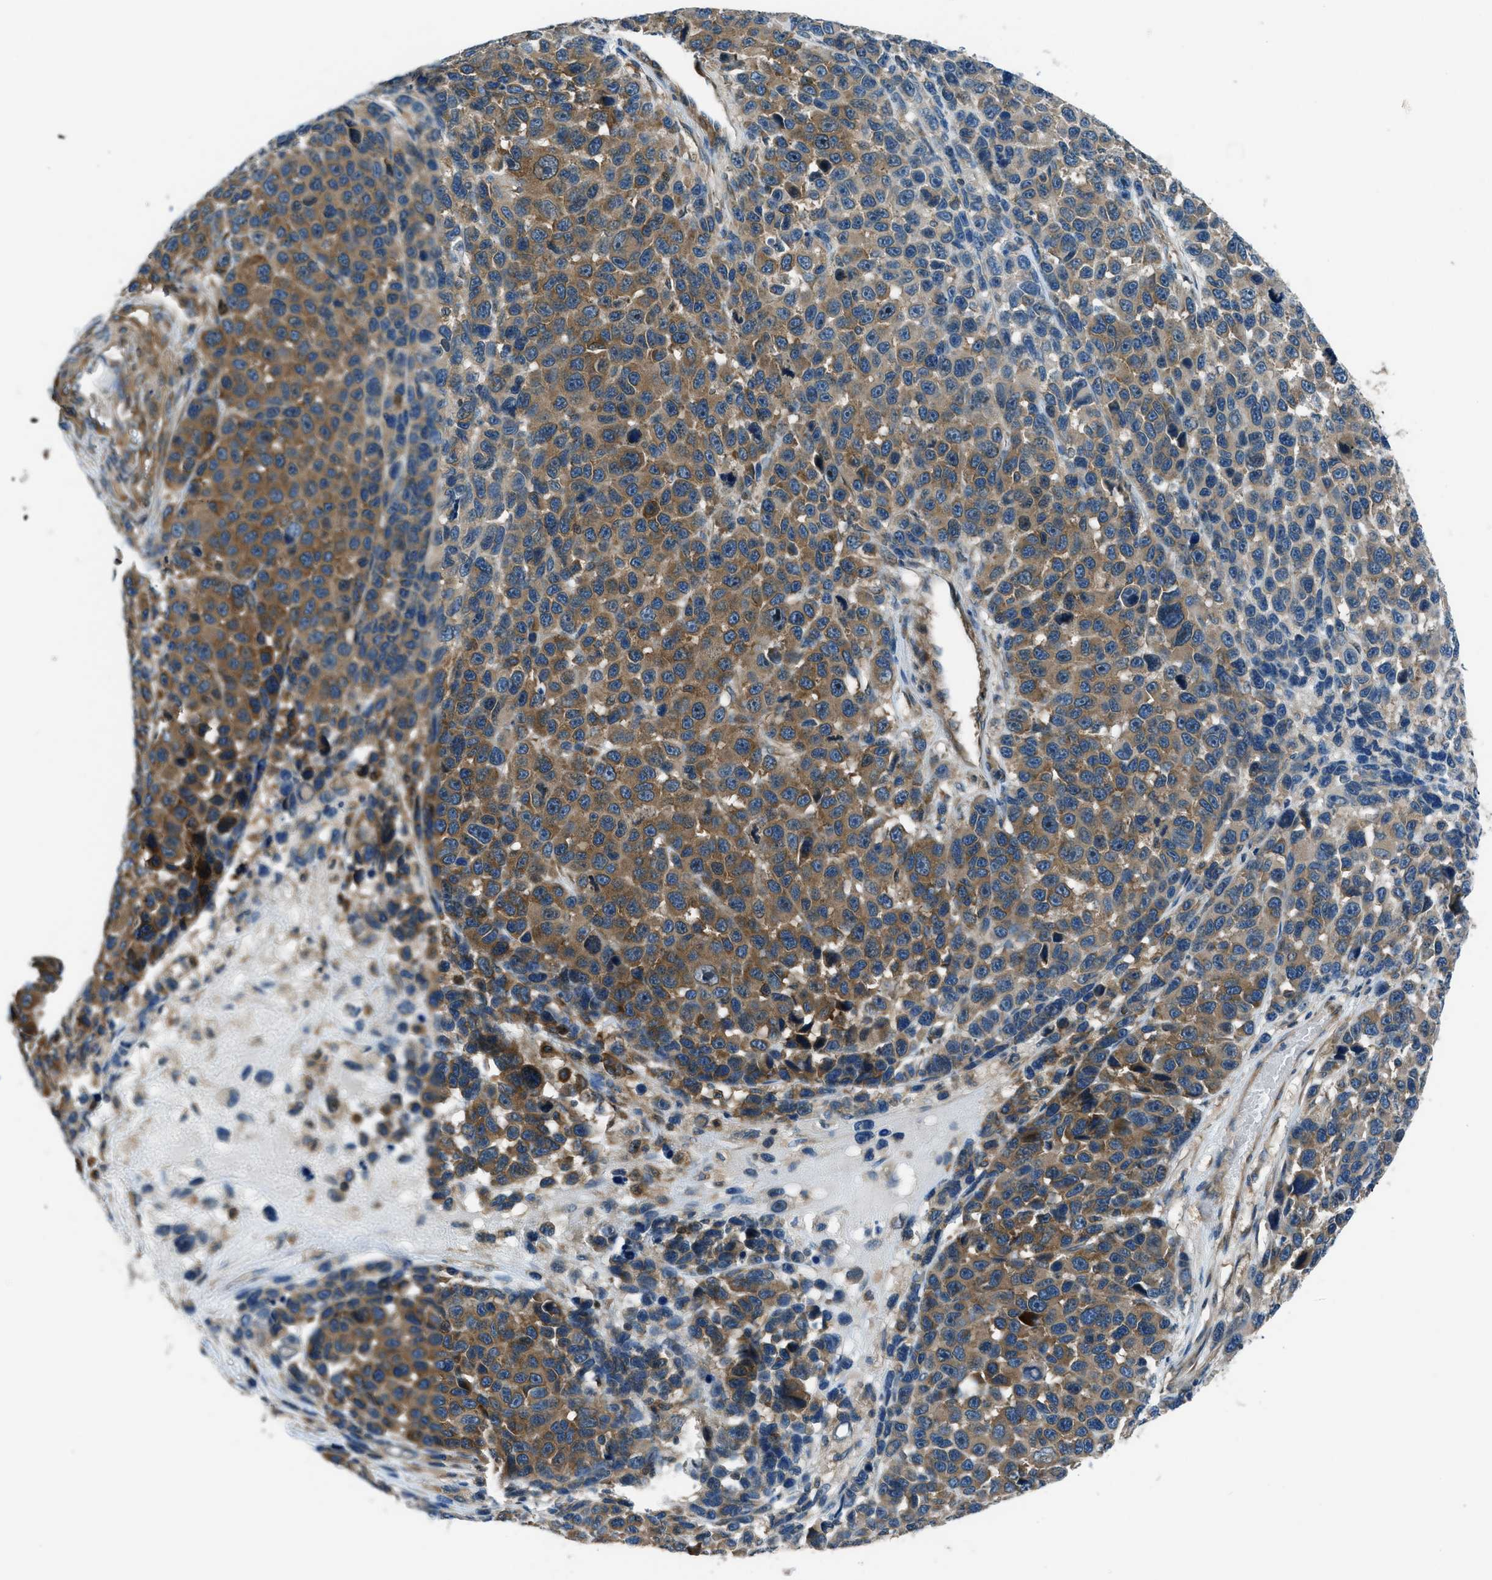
{"staining": {"intensity": "moderate", "quantity": "25%-75%", "location": "cytoplasmic/membranous"}, "tissue": "melanoma", "cell_type": "Tumor cells", "image_type": "cancer", "snomed": [{"axis": "morphology", "description": "Malignant melanoma, NOS"}, {"axis": "topography", "description": "Skin"}], "caption": "This is a micrograph of immunohistochemistry (IHC) staining of malignant melanoma, which shows moderate expression in the cytoplasmic/membranous of tumor cells.", "gene": "ARFGAP2", "patient": {"sex": "male", "age": 53}}